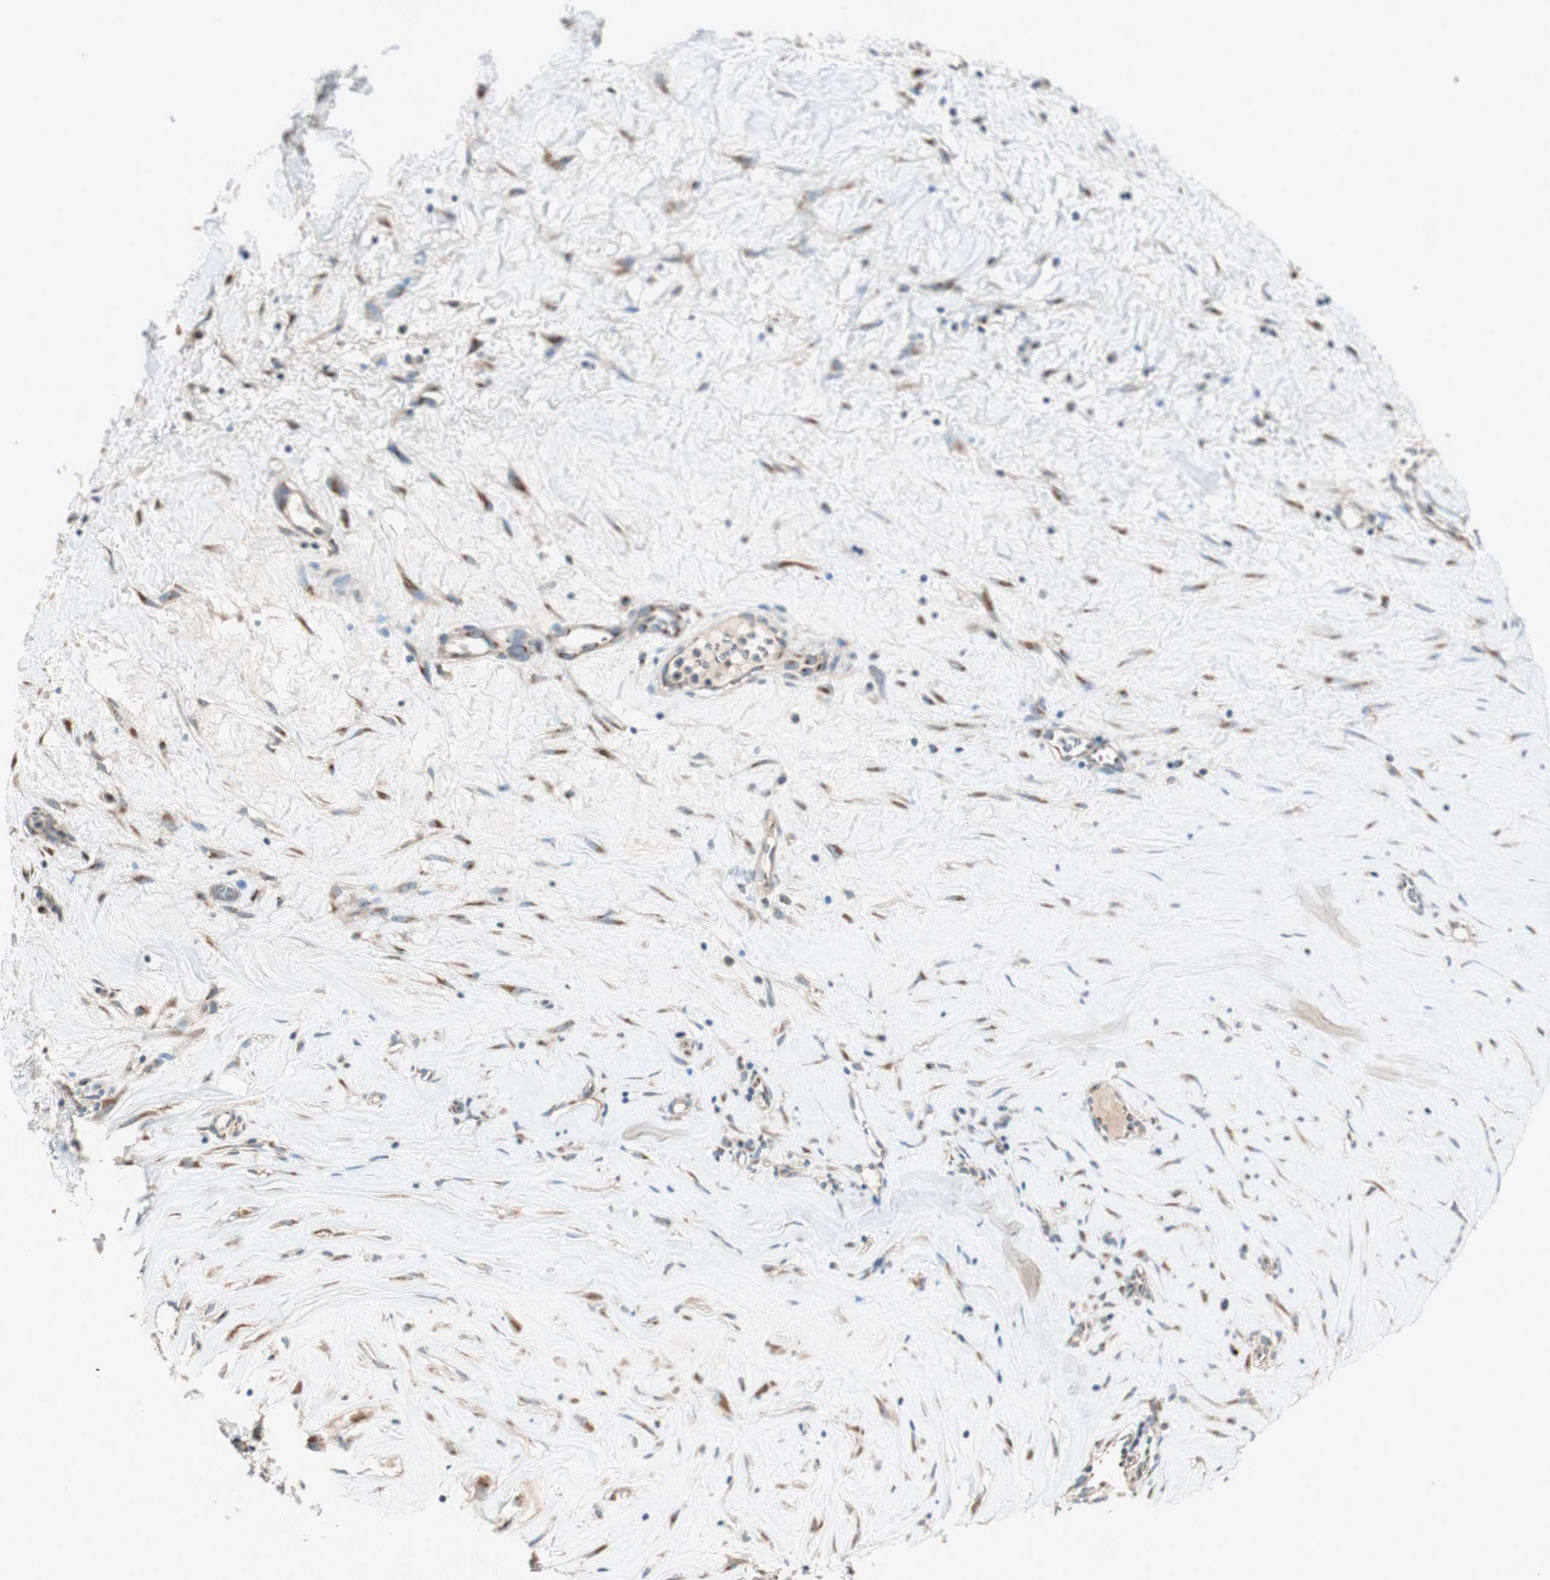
{"staining": {"intensity": "moderate", "quantity": ">75%", "location": "cytoplasmic/membranous"}, "tissue": "liver cancer", "cell_type": "Tumor cells", "image_type": "cancer", "snomed": [{"axis": "morphology", "description": "Cholangiocarcinoma"}, {"axis": "topography", "description": "Liver"}], "caption": "Liver cancer (cholangiocarcinoma) stained with immunohistochemistry (IHC) shows moderate cytoplasmic/membranous positivity in approximately >75% of tumor cells.", "gene": "SEC16A", "patient": {"sex": "female", "age": 65}}